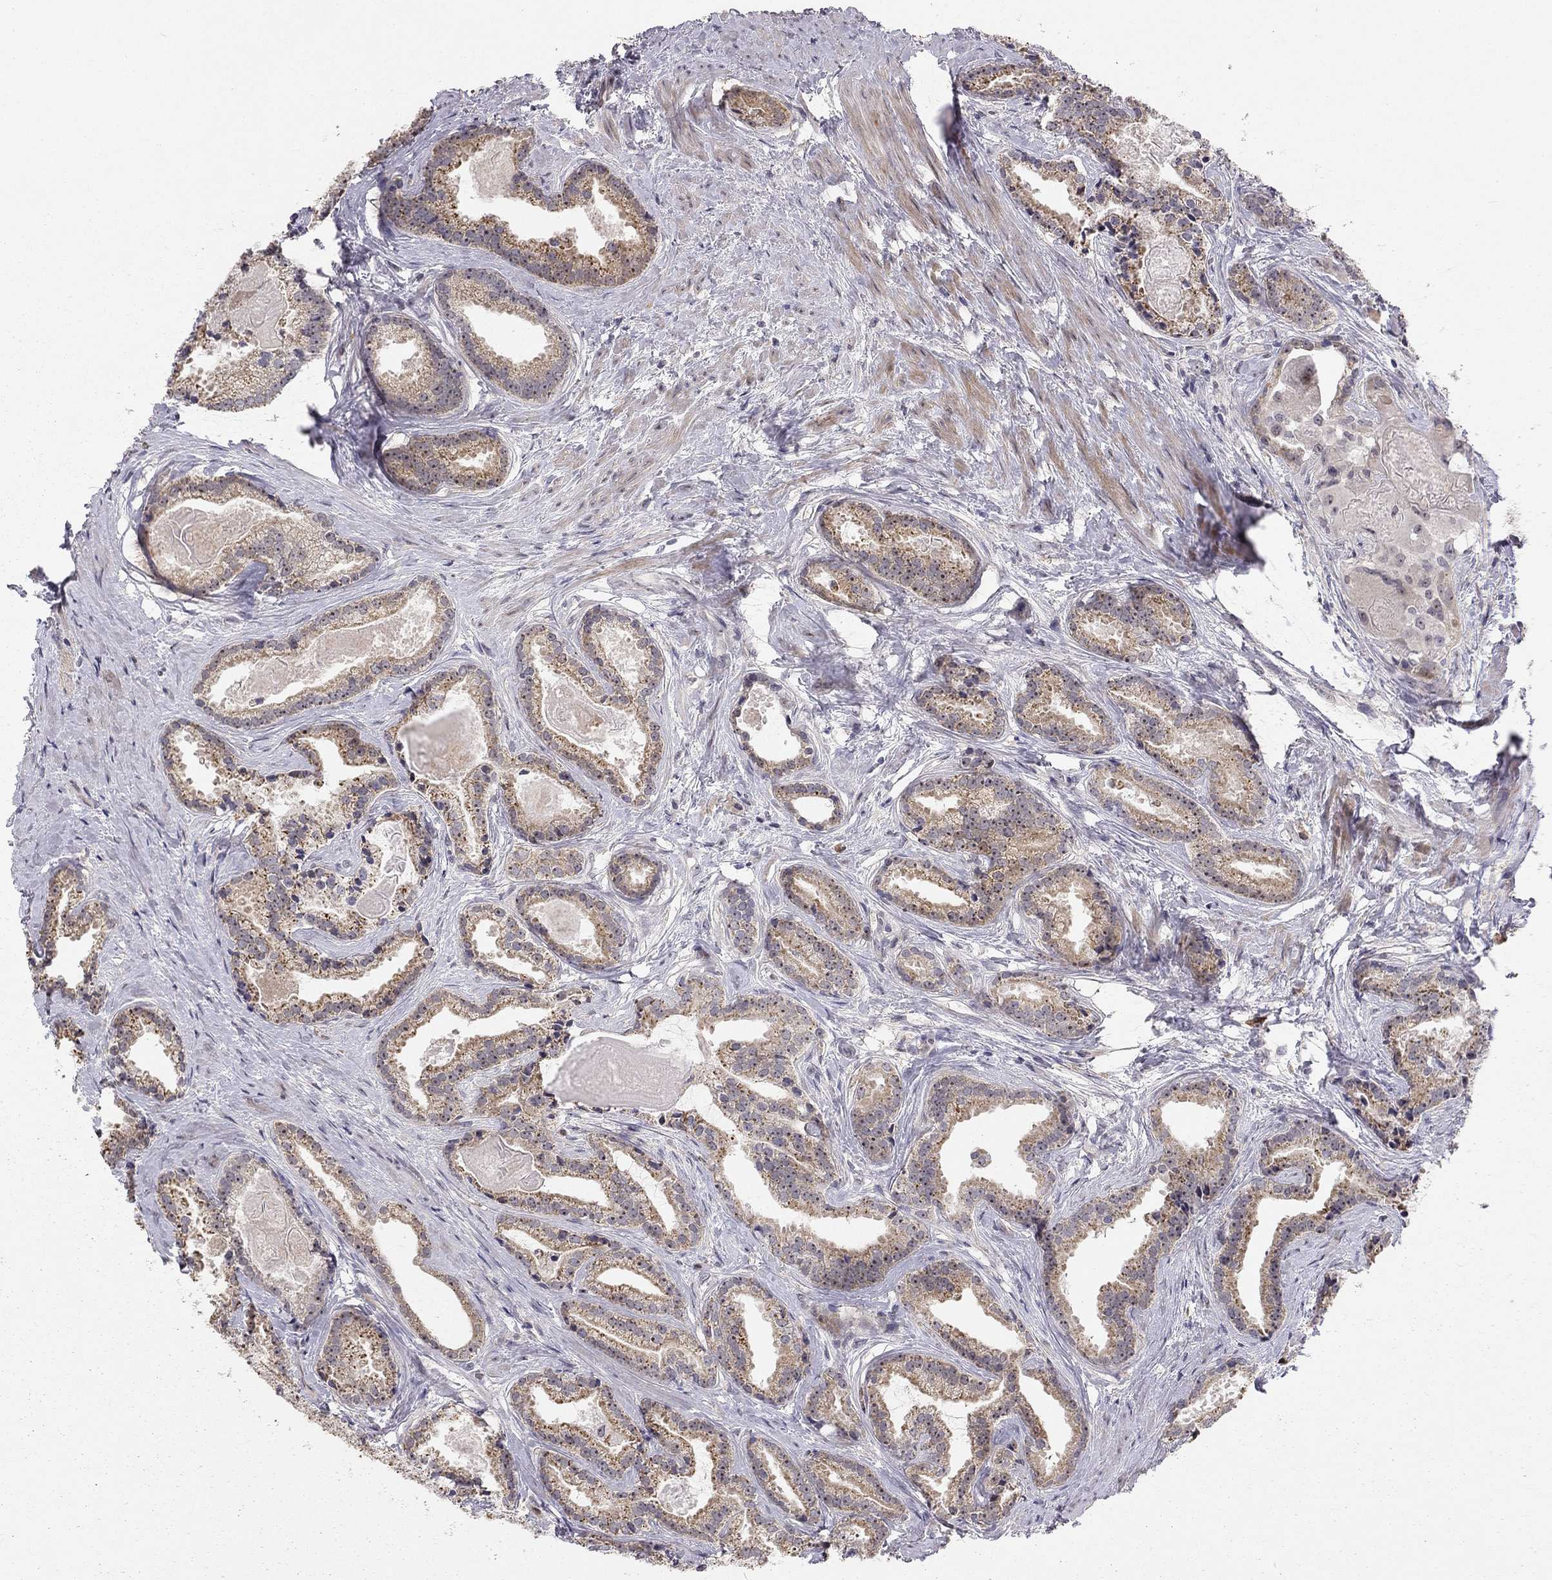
{"staining": {"intensity": "moderate", "quantity": "25%-75%", "location": "cytoplasmic/membranous"}, "tissue": "prostate cancer", "cell_type": "Tumor cells", "image_type": "cancer", "snomed": [{"axis": "morphology", "description": "Adenocarcinoma, NOS"}, {"axis": "morphology", "description": "Adenocarcinoma, High grade"}, {"axis": "topography", "description": "Prostate"}], "caption": "Prostate adenocarcinoma stained with DAB immunohistochemistry (IHC) reveals medium levels of moderate cytoplasmic/membranous expression in approximately 25%-75% of tumor cells.", "gene": "STXBP6", "patient": {"sex": "male", "age": 64}}